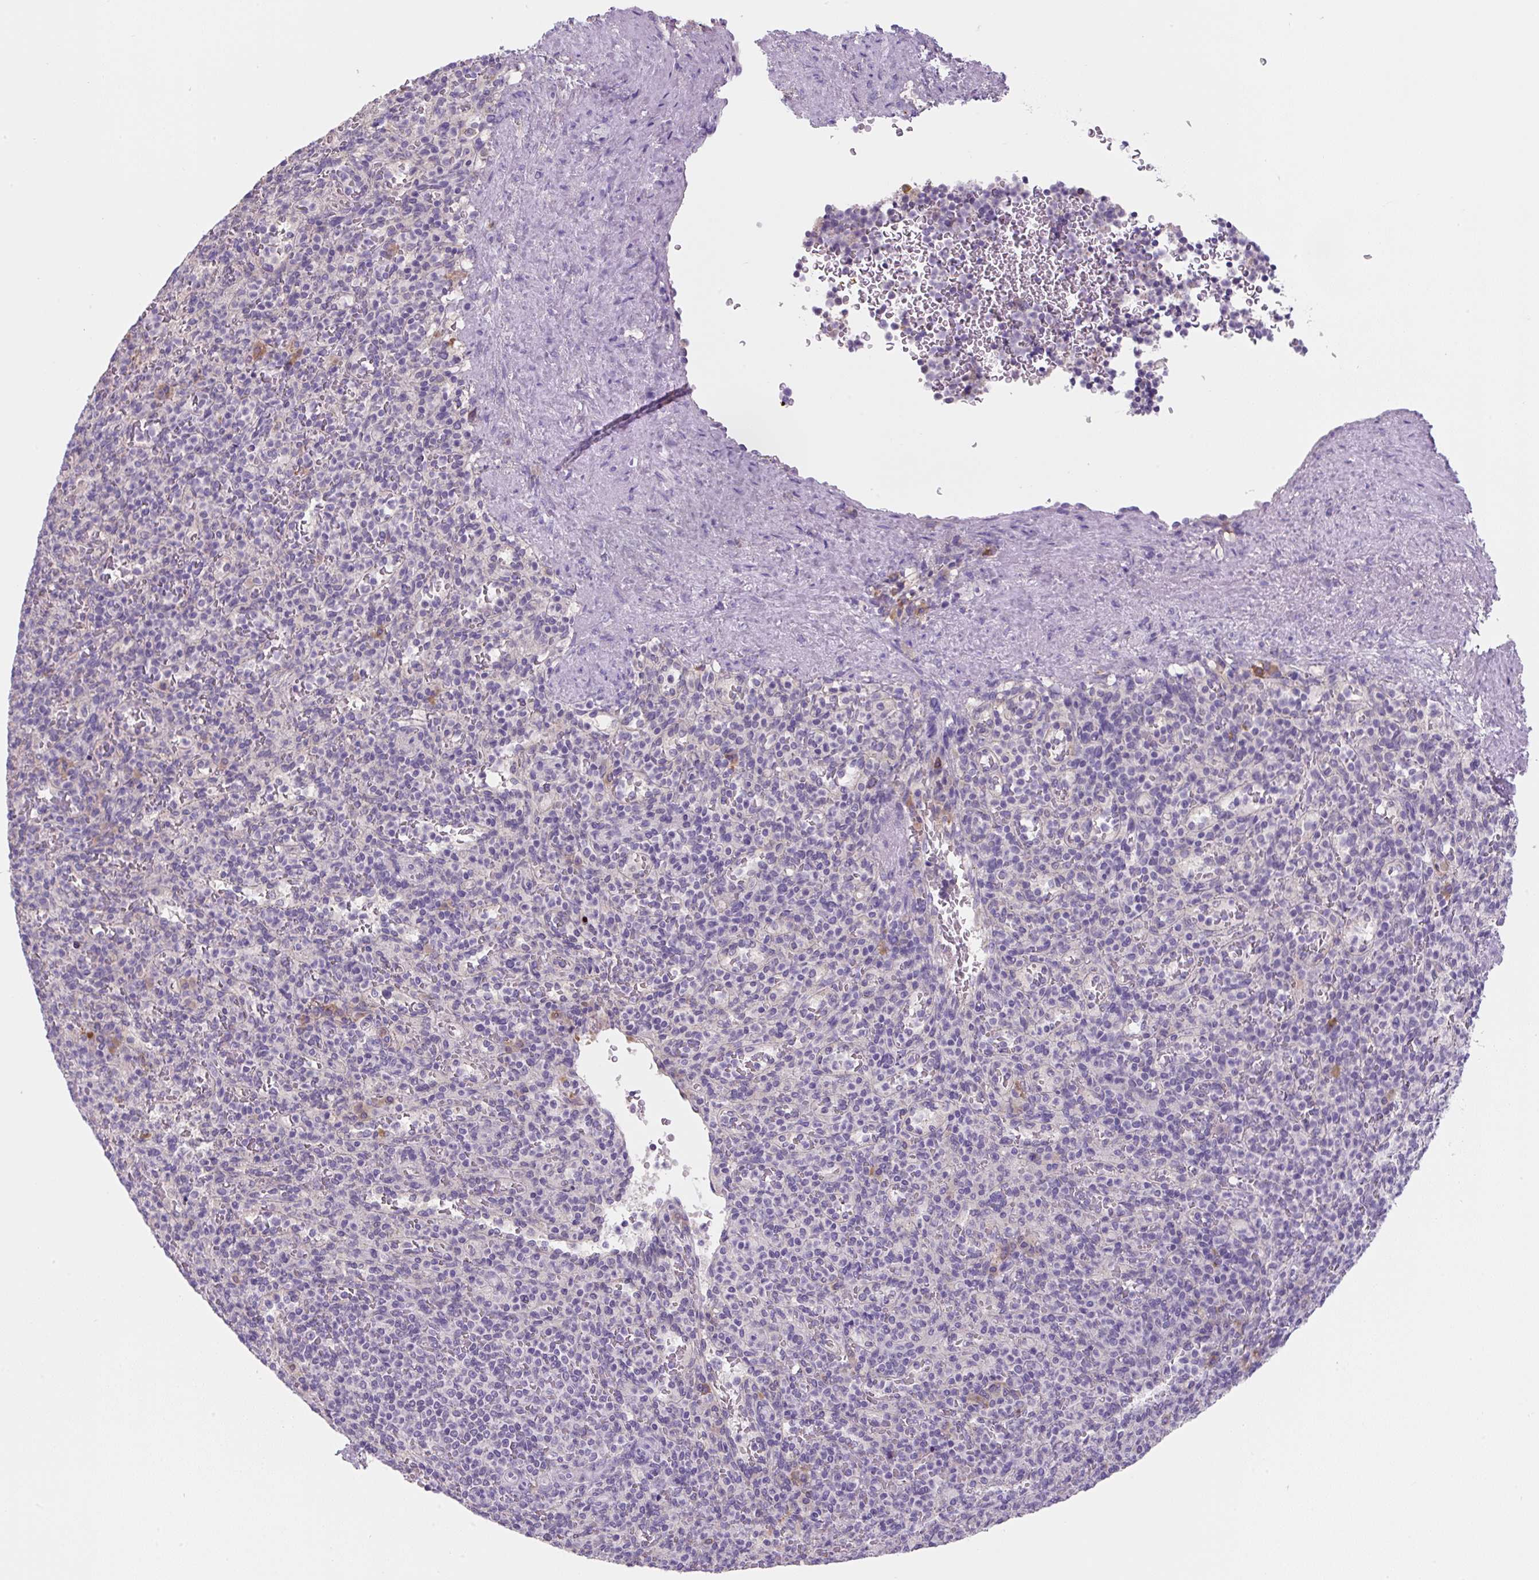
{"staining": {"intensity": "negative", "quantity": "none", "location": "none"}, "tissue": "spleen", "cell_type": "Cells in red pulp", "image_type": "normal", "snomed": [{"axis": "morphology", "description": "Normal tissue, NOS"}, {"axis": "topography", "description": "Spleen"}], "caption": "A high-resolution image shows IHC staining of normal spleen, which reveals no significant positivity in cells in red pulp. (DAB immunohistochemistry (IHC) visualized using brightfield microscopy, high magnification).", "gene": "FZD5", "patient": {"sex": "female", "age": 74}}